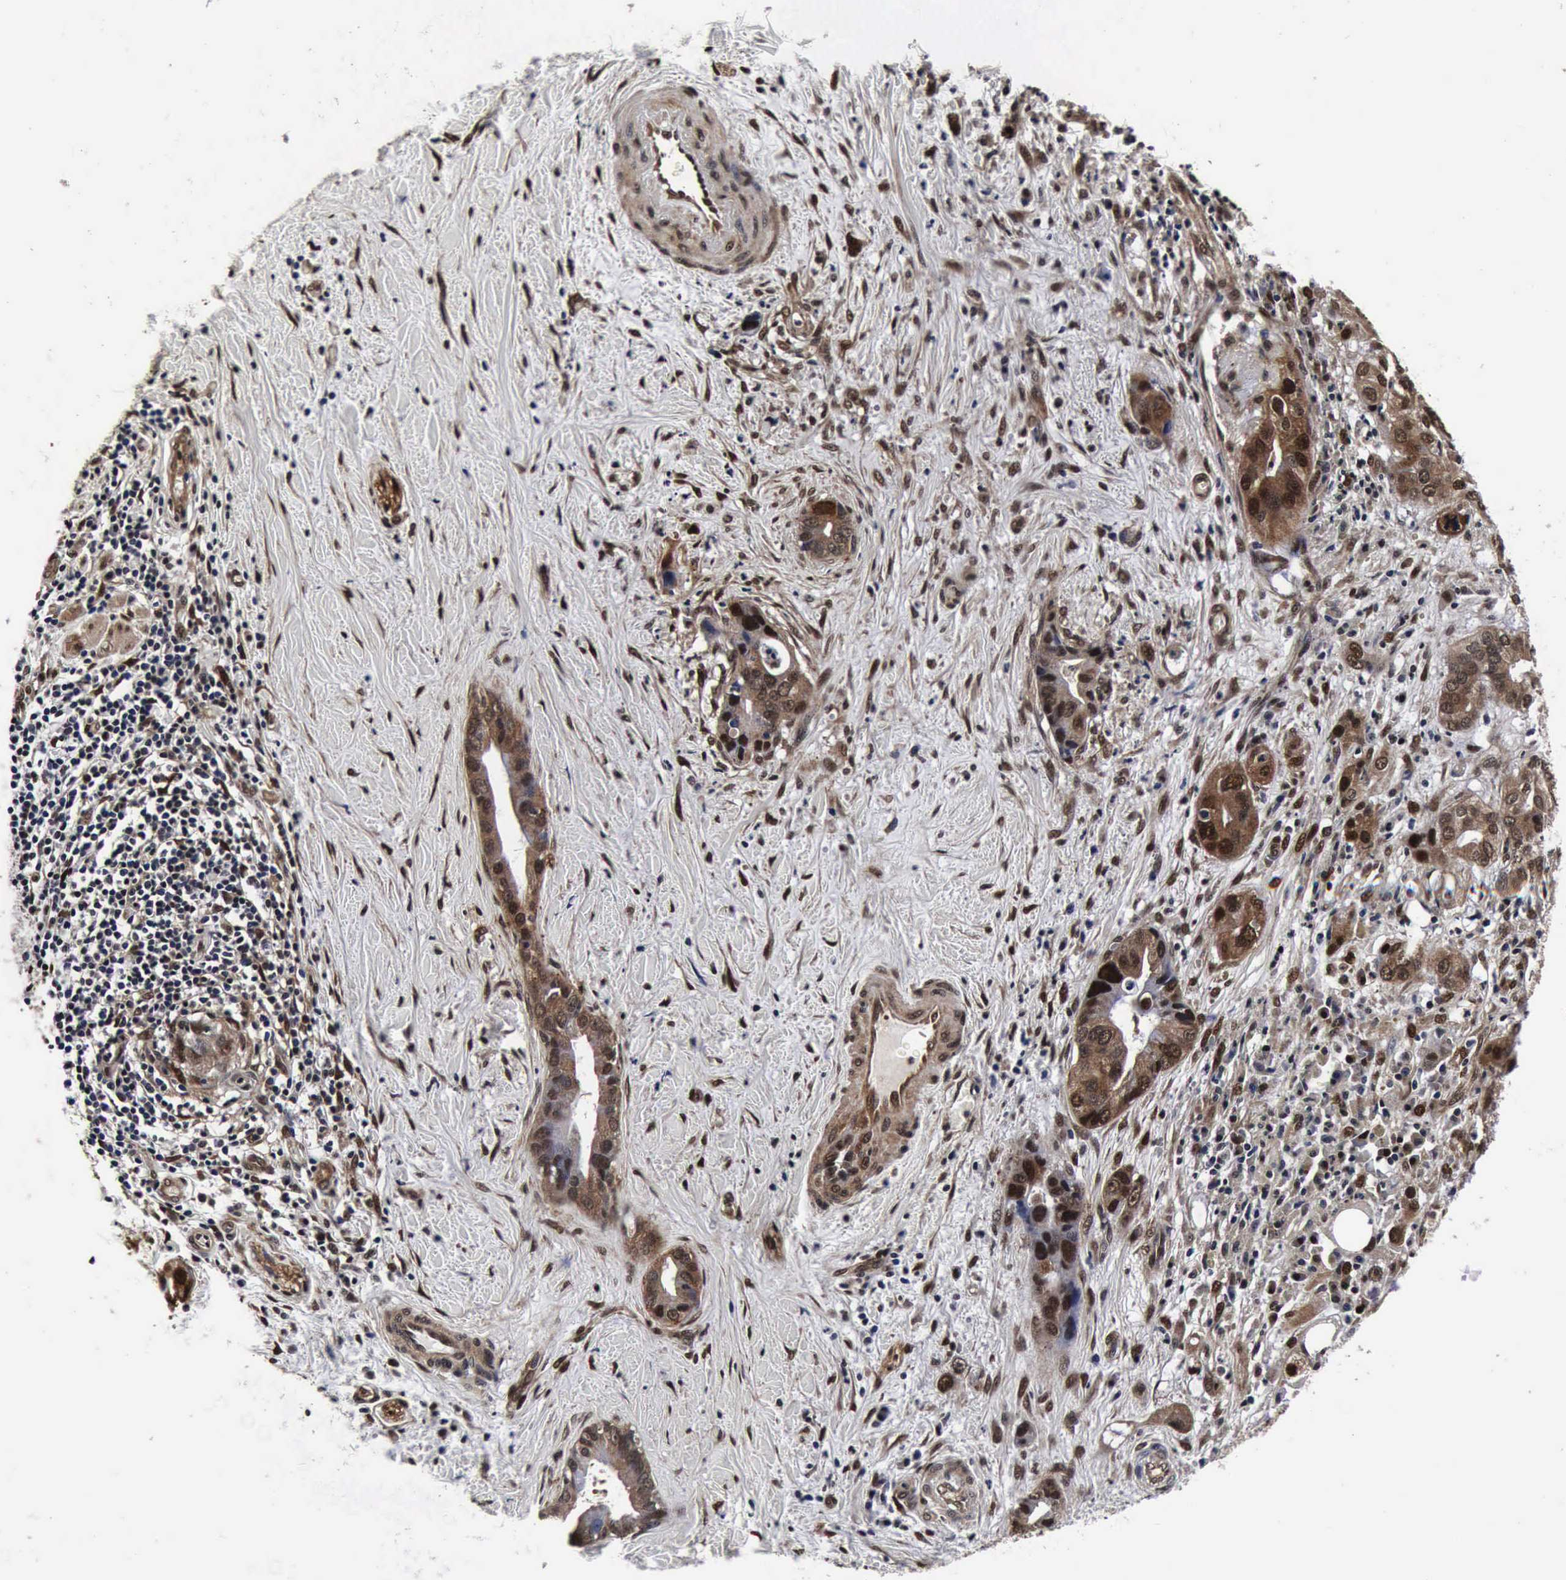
{"staining": {"intensity": "weak", "quantity": "25%-75%", "location": "cytoplasmic/membranous,nuclear"}, "tissue": "liver cancer", "cell_type": "Tumor cells", "image_type": "cancer", "snomed": [{"axis": "morphology", "description": "Cholangiocarcinoma"}, {"axis": "topography", "description": "Liver"}], "caption": "A brown stain shows weak cytoplasmic/membranous and nuclear positivity of a protein in human cholangiocarcinoma (liver) tumor cells.", "gene": "UBC", "patient": {"sex": "female", "age": 65}}